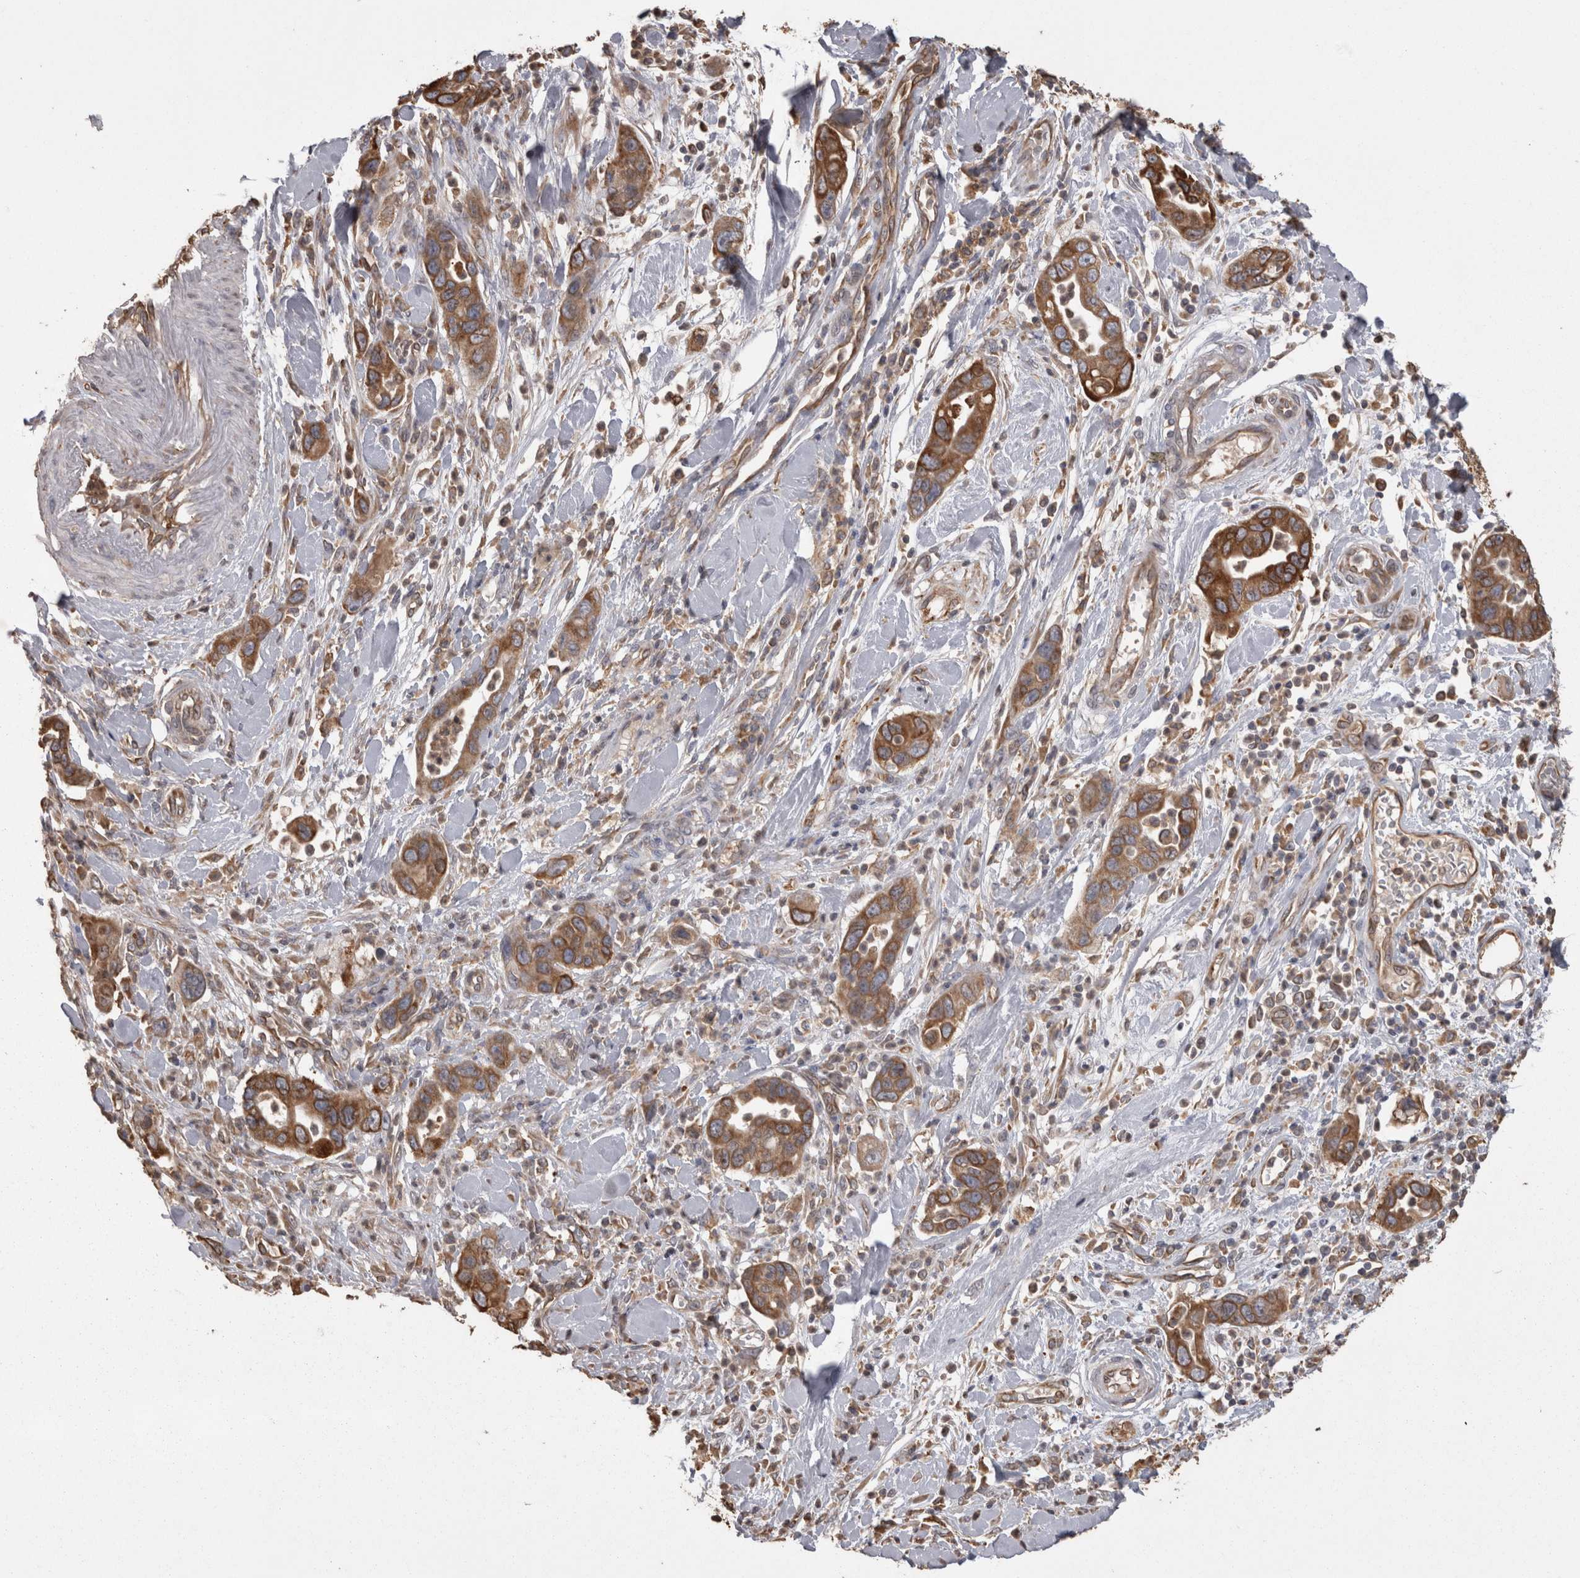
{"staining": {"intensity": "strong", "quantity": ">75%", "location": "cytoplasmic/membranous"}, "tissue": "pancreatic cancer", "cell_type": "Tumor cells", "image_type": "cancer", "snomed": [{"axis": "morphology", "description": "Adenocarcinoma, NOS"}, {"axis": "topography", "description": "Pancreas"}], "caption": "The image shows a brown stain indicating the presence of a protein in the cytoplasmic/membranous of tumor cells in pancreatic adenocarcinoma. The staining was performed using DAB, with brown indicating positive protein expression. Nuclei are stained blue with hematoxylin.", "gene": "PON2", "patient": {"sex": "female", "age": 71}}